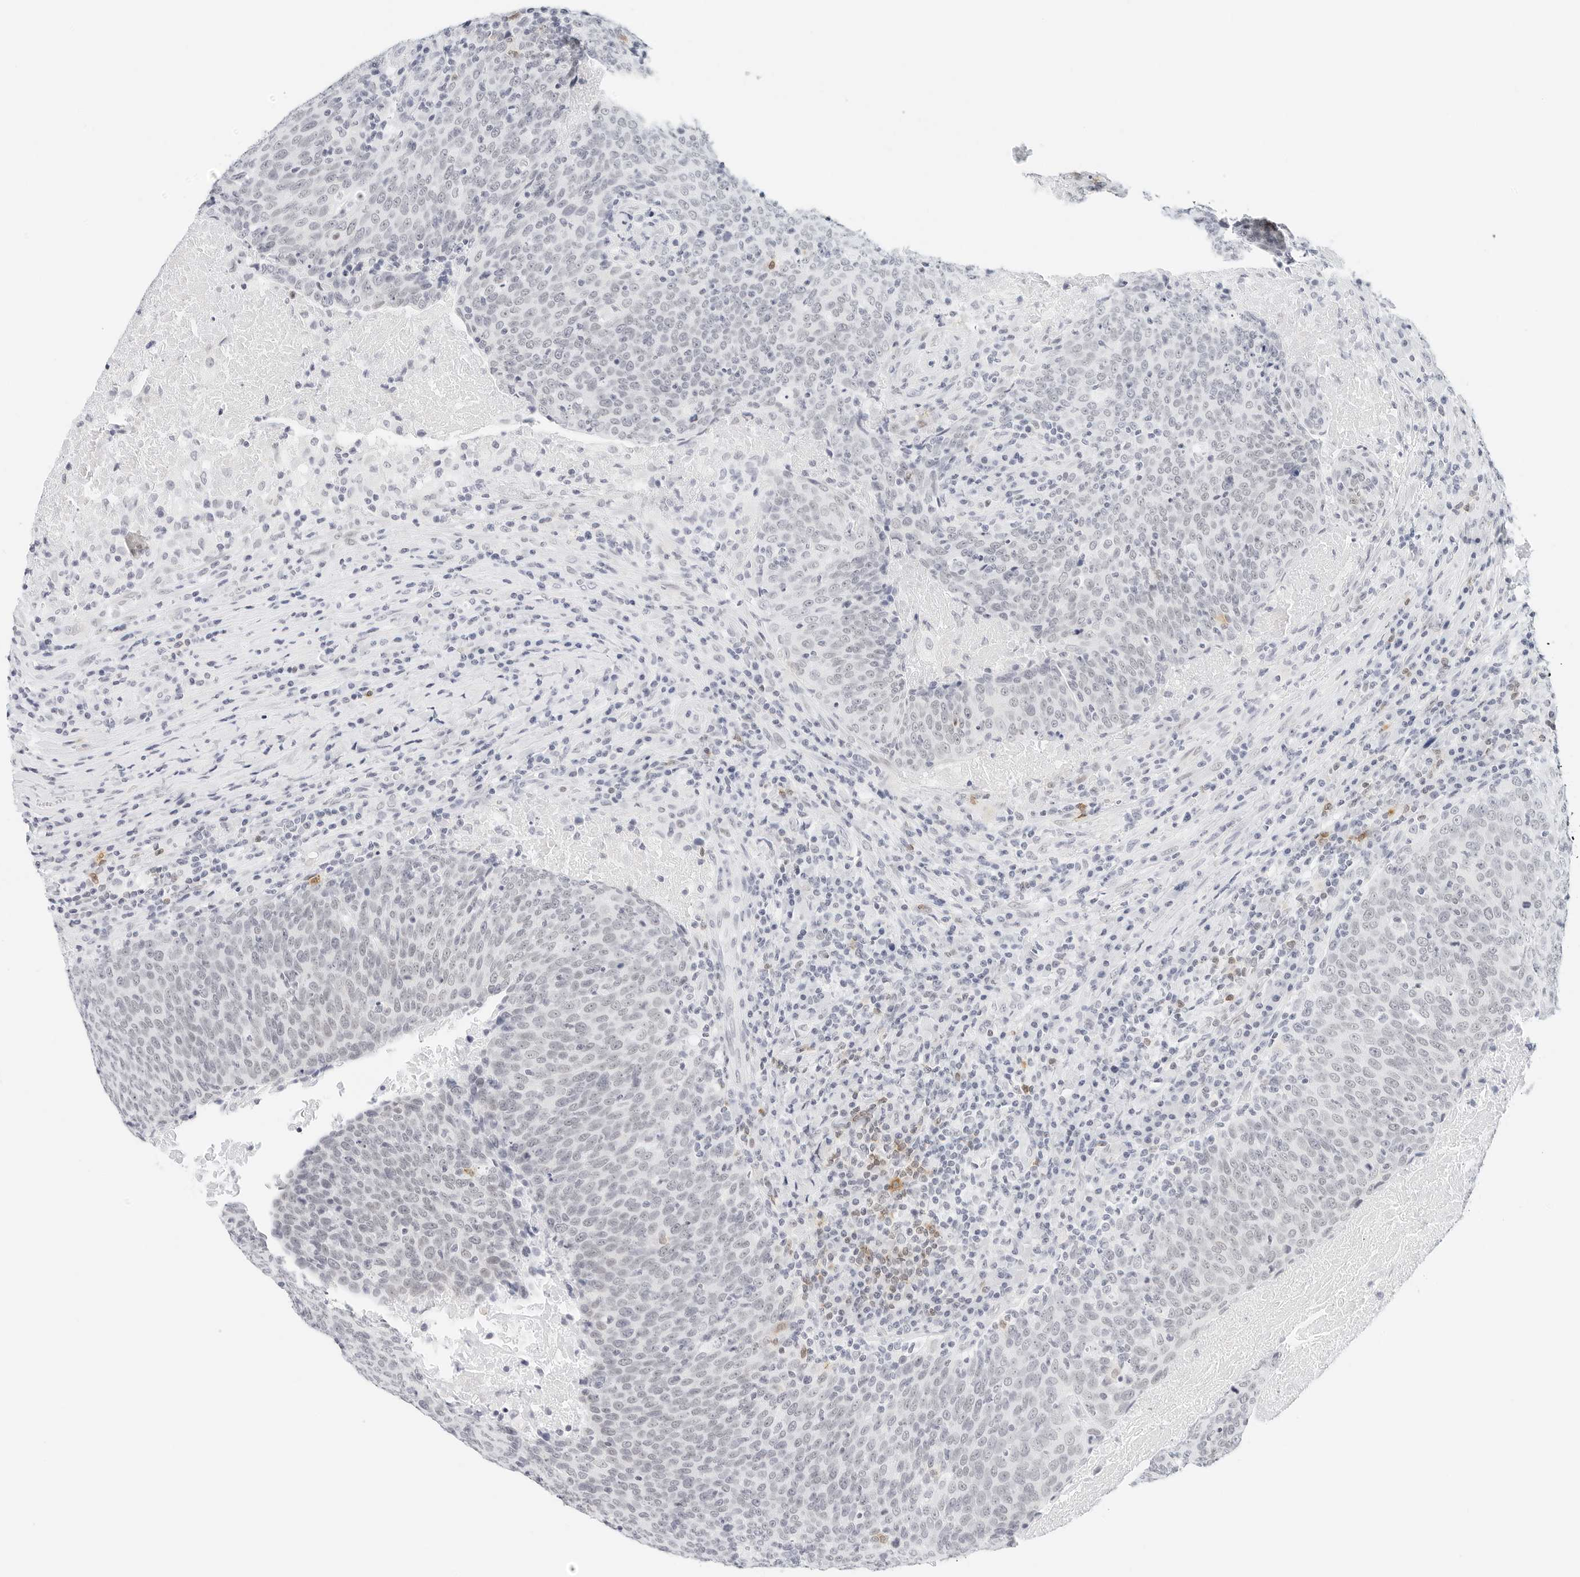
{"staining": {"intensity": "negative", "quantity": "none", "location": "none"}, "tissue": "head and neck cancer", "cell_type": "Tumor cells", "image_type": "cancer", "snomed": [{"axis": "morphology", "description": "Squamous cell carcinoma, NOS"}, {"axis": "morphology", "description": "Squamous cell carcinoma, metastatic, NOS"}, {"axis": "topography", "description": "Lymph node"}, {"axis": "topography", "description": "Head-Neck"}], "caption": "IHC of head and neck cancer (metastatic squamous cell carcinoma) displays no staining in tumor cells. (IHC, brightfield microscopy, high magnification).", "gene": "CD22", "patient": {"sex": "male", "age": 62}}